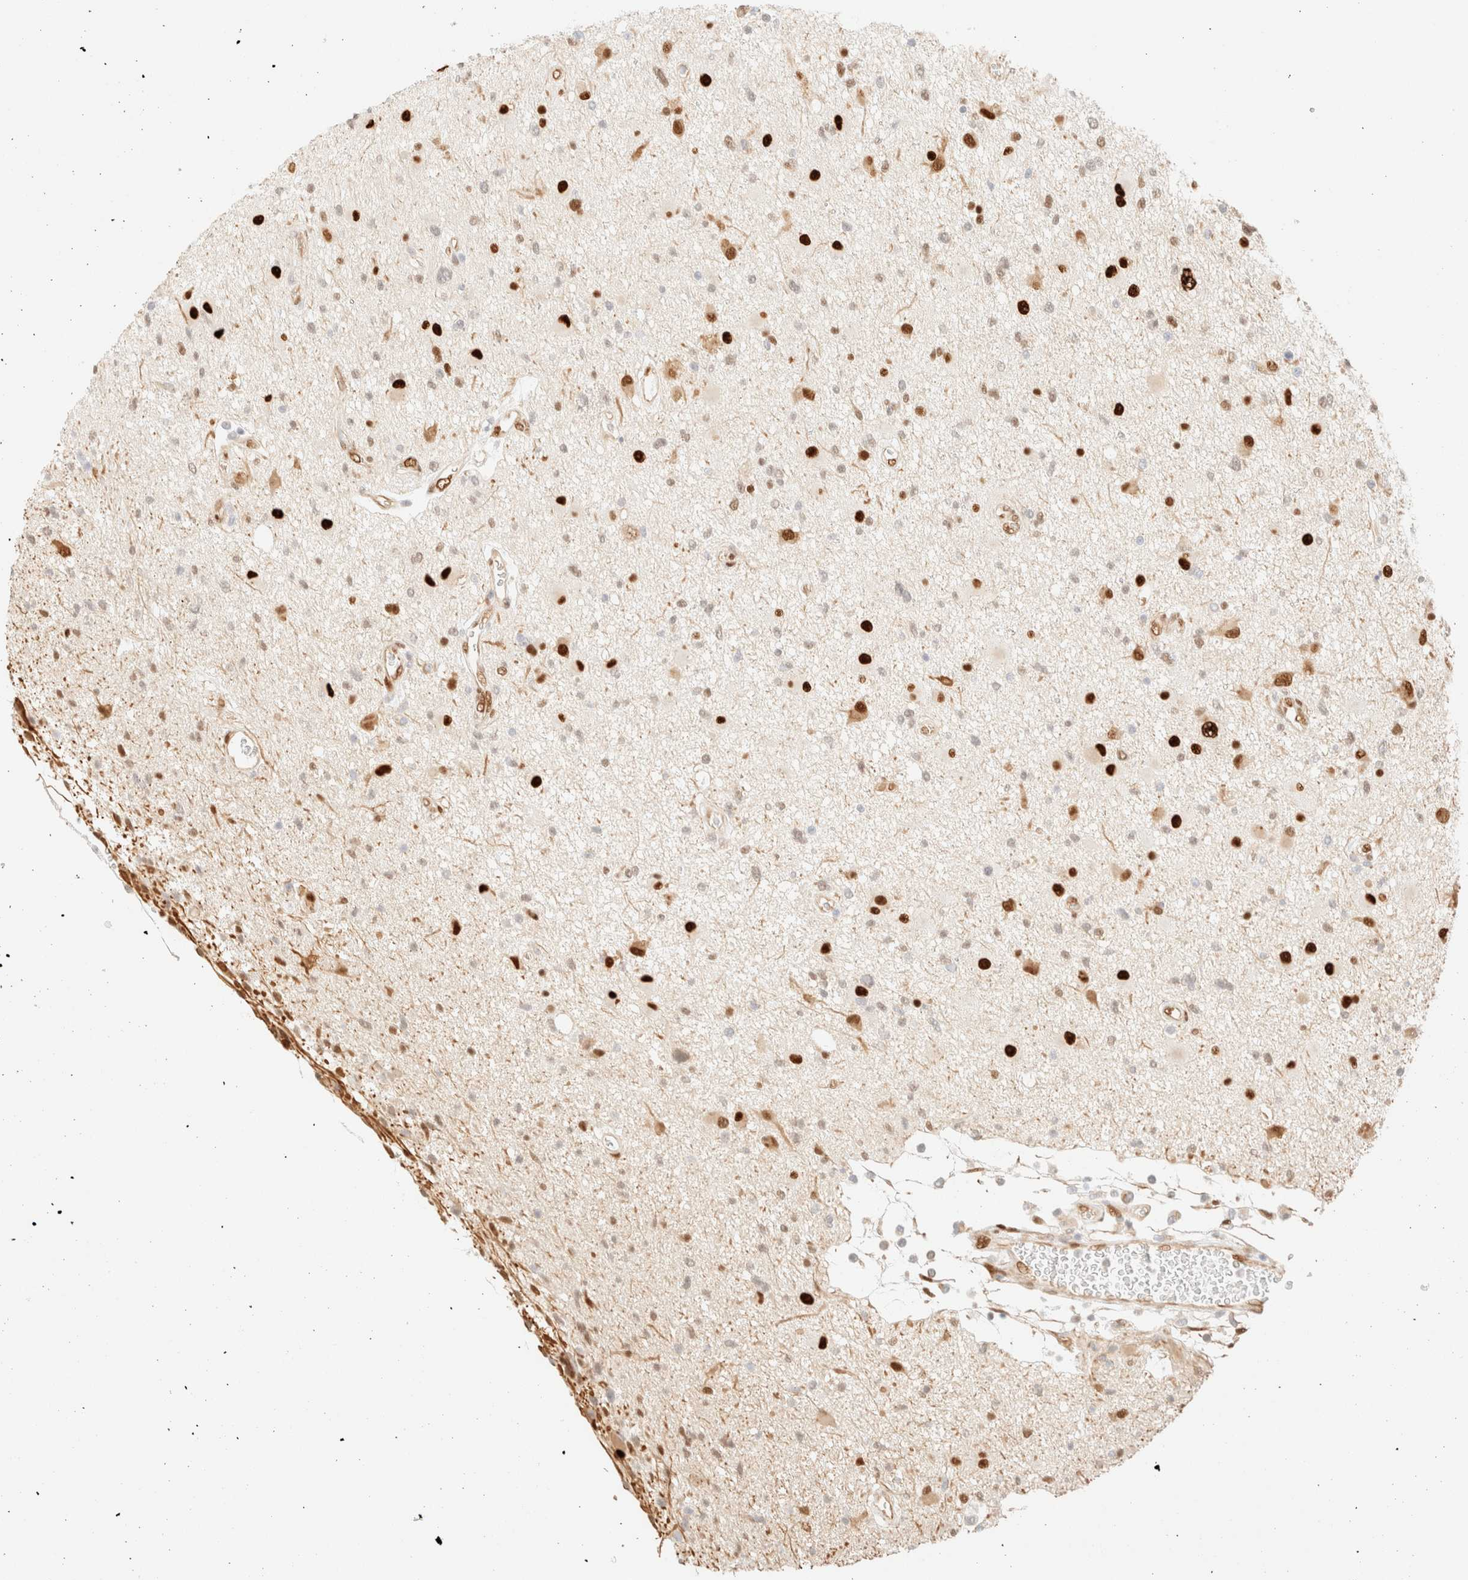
{"staining": {"intensity": "strong", "quantity": "25%-75%", "location": "nuclear"}, "tissue": "glioma", "cell_type": "Tumor cells", "image_type": "cancer", "snomed": [{"axis": "morphology", "description": "Glioma, malignant, High grade"}, {"axis": "topography", "description": "Brain"}], "caption": "This micrograph shows malignant glioma (high-grade) stained with IHC to label a protein in brown. The nuclear of tumor cells show strong positivity for the protein. Nuclei are counter-stained blue.", "gene": "ZSCAN18", "patient": {"sex": "male", "age": 33}}